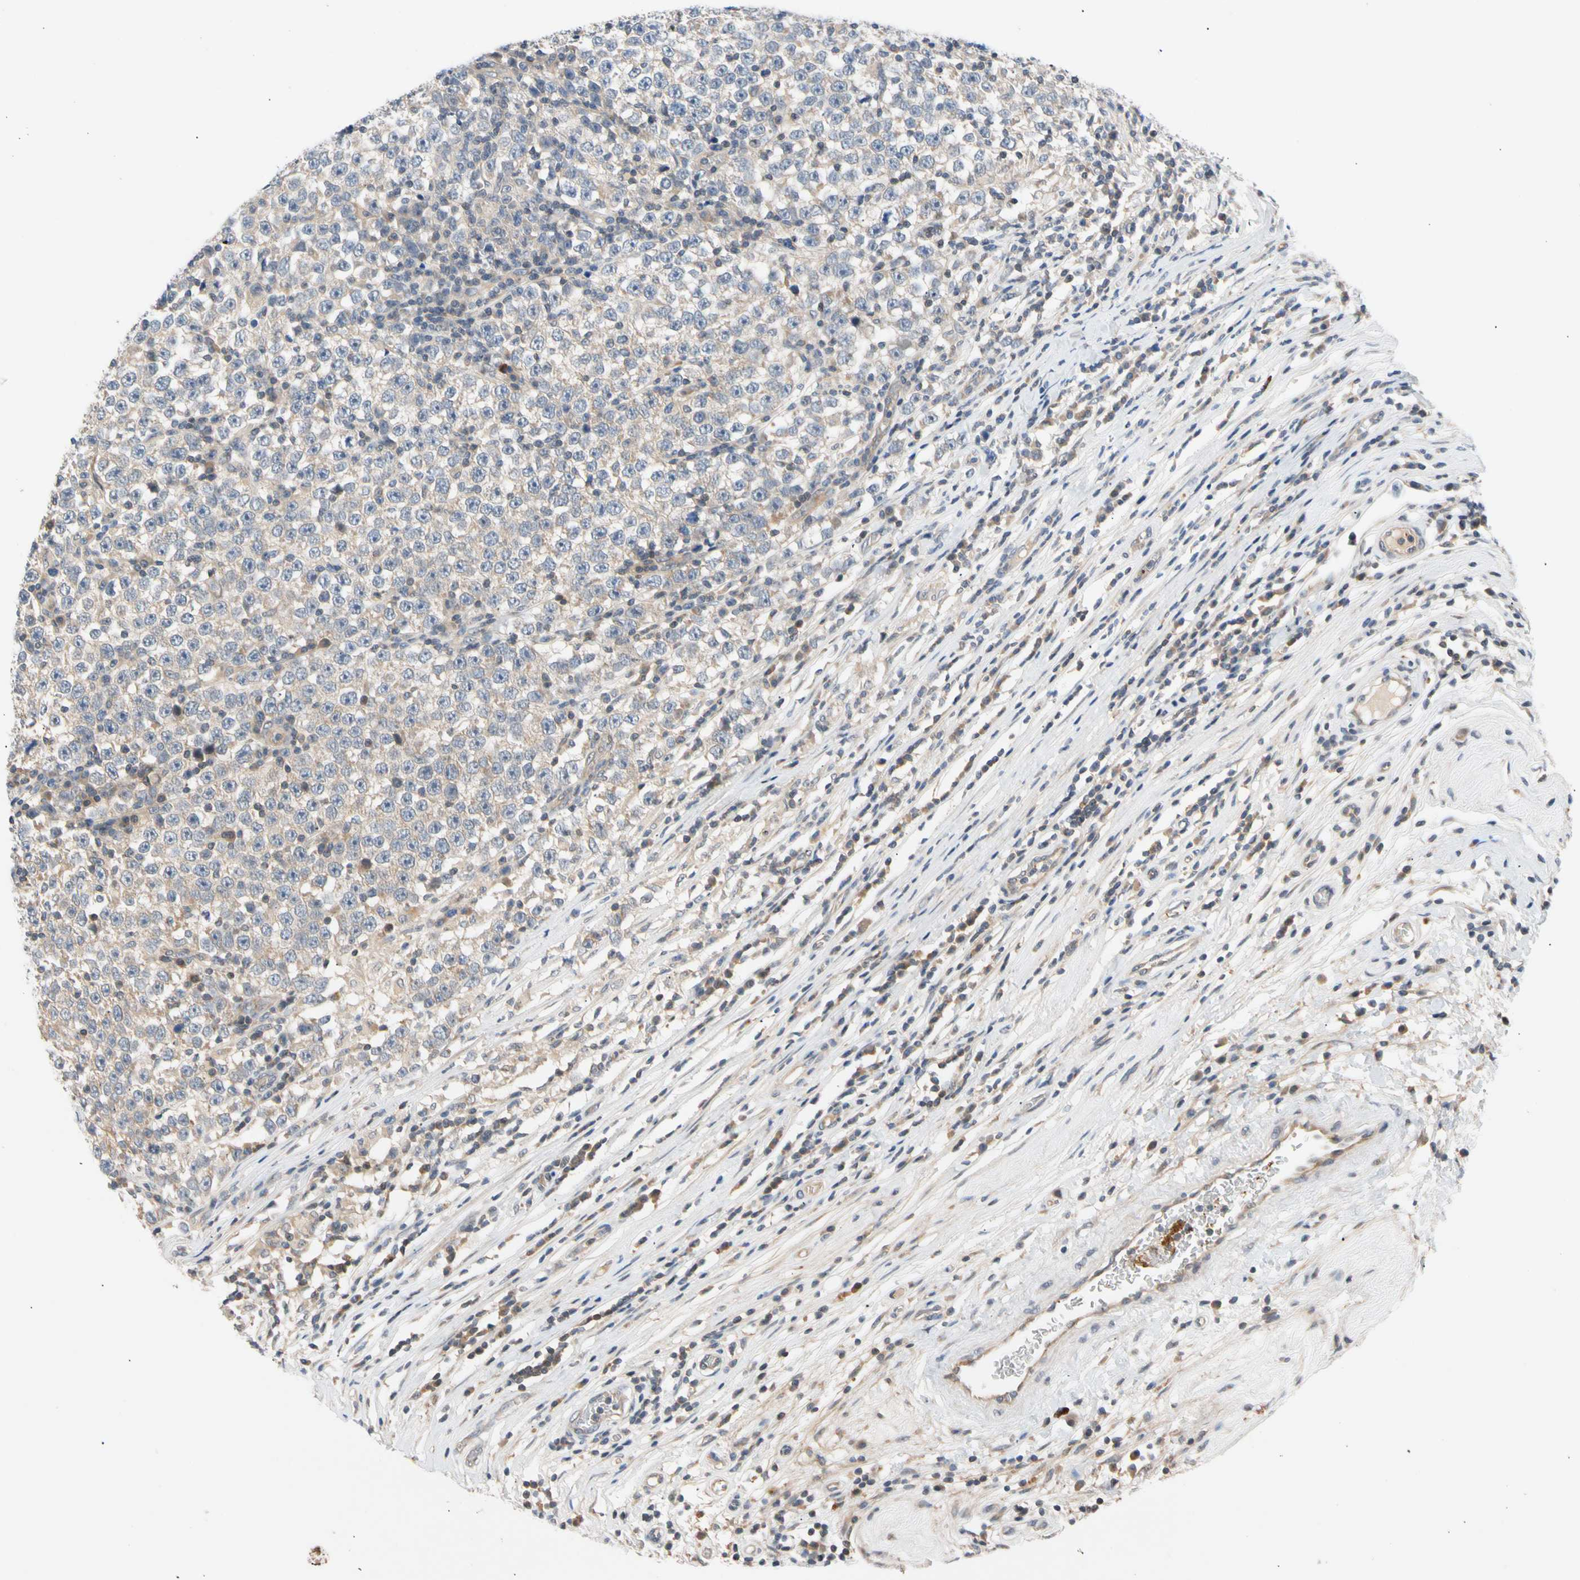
{"staining": {"intensity": "weak", "quantity": "<25%", "location": "cytoplasmic/membranous"}, "tissue": "testis cancer", "cell_type": "Tumor cells", "image_type": "cancer", "snomed": [{"axis": "morphology", "description": "Seminoma, NOS"}, {"axis": "topography", "description": "Testis"}], "caption": "Testis seminoma was stained to show a protein in brown. There is no significant expression in tumor cells. The staining was performed using DAB to visualize the protein expression in brown, while the nuclei were stained in blue with hematoxylin (Magnification: 20x).", "gene": "CNST", "patient": {"sex": "male", "age": 43}}